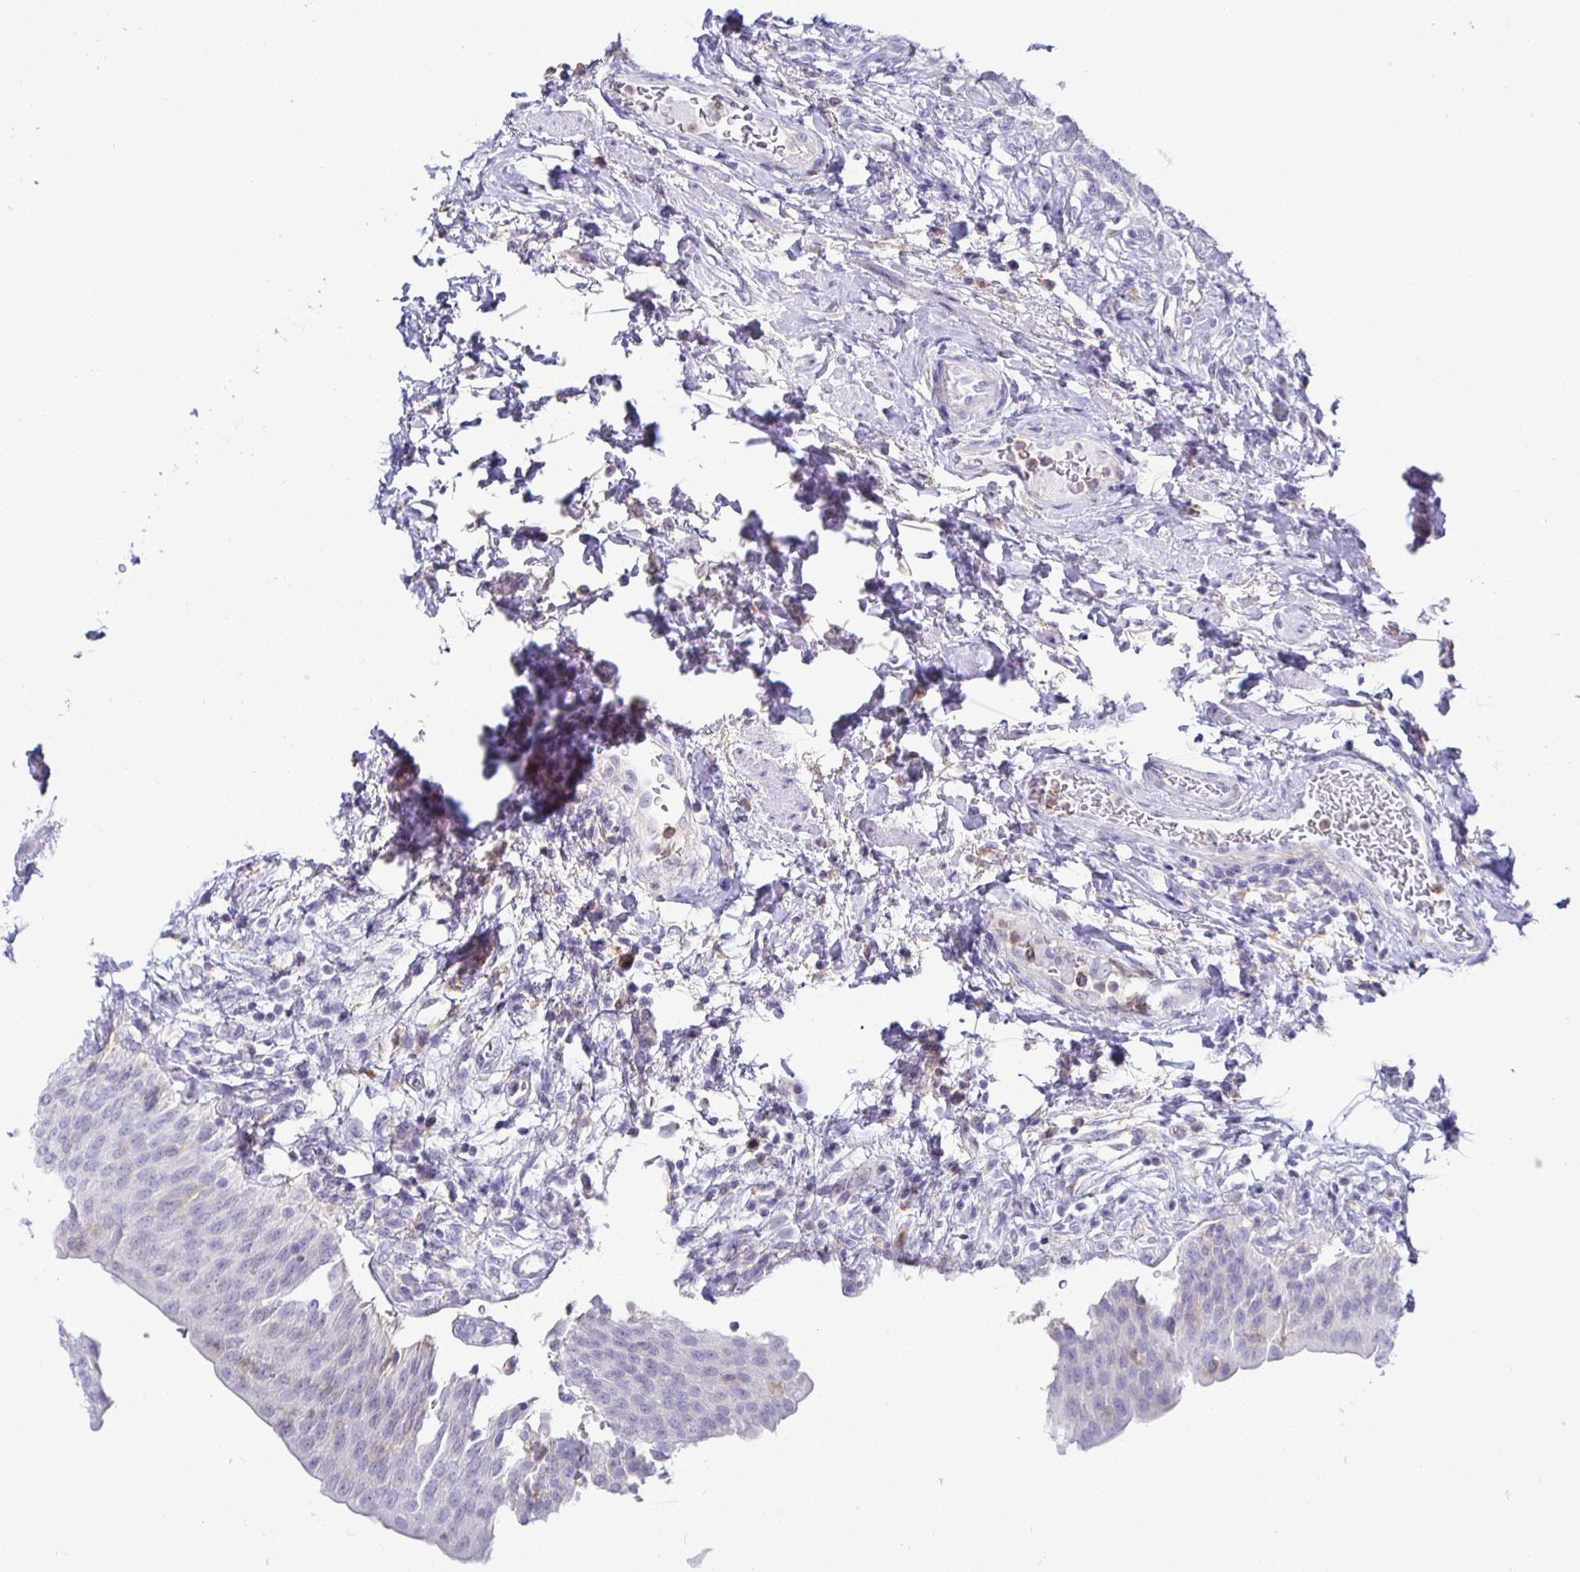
{"staining": {"intensity": "negative", "quantity": "none", "location": "none"}, "tissue": "urinary bladder", "cell_type": "Urothelial cells", "image_type": "normal", "snomed": [{"axis": "morphology", "description": "Normal tissue, NOS"}, {"axis": "topography", "description": "Urinary bladder"}, {"axis": "topography", "description": "Peripheral nerve tissue"}], "caption": "Immunohistochemical staining of unremarkable human urinary bladder demonstrates no significant staining in urothelial cells. (DAB (3,3'-diaminobenzidine) immunohistochemistry, high magnification).", "gene": "SIRPA", "patient": {"sex": "female", "age": 60}}